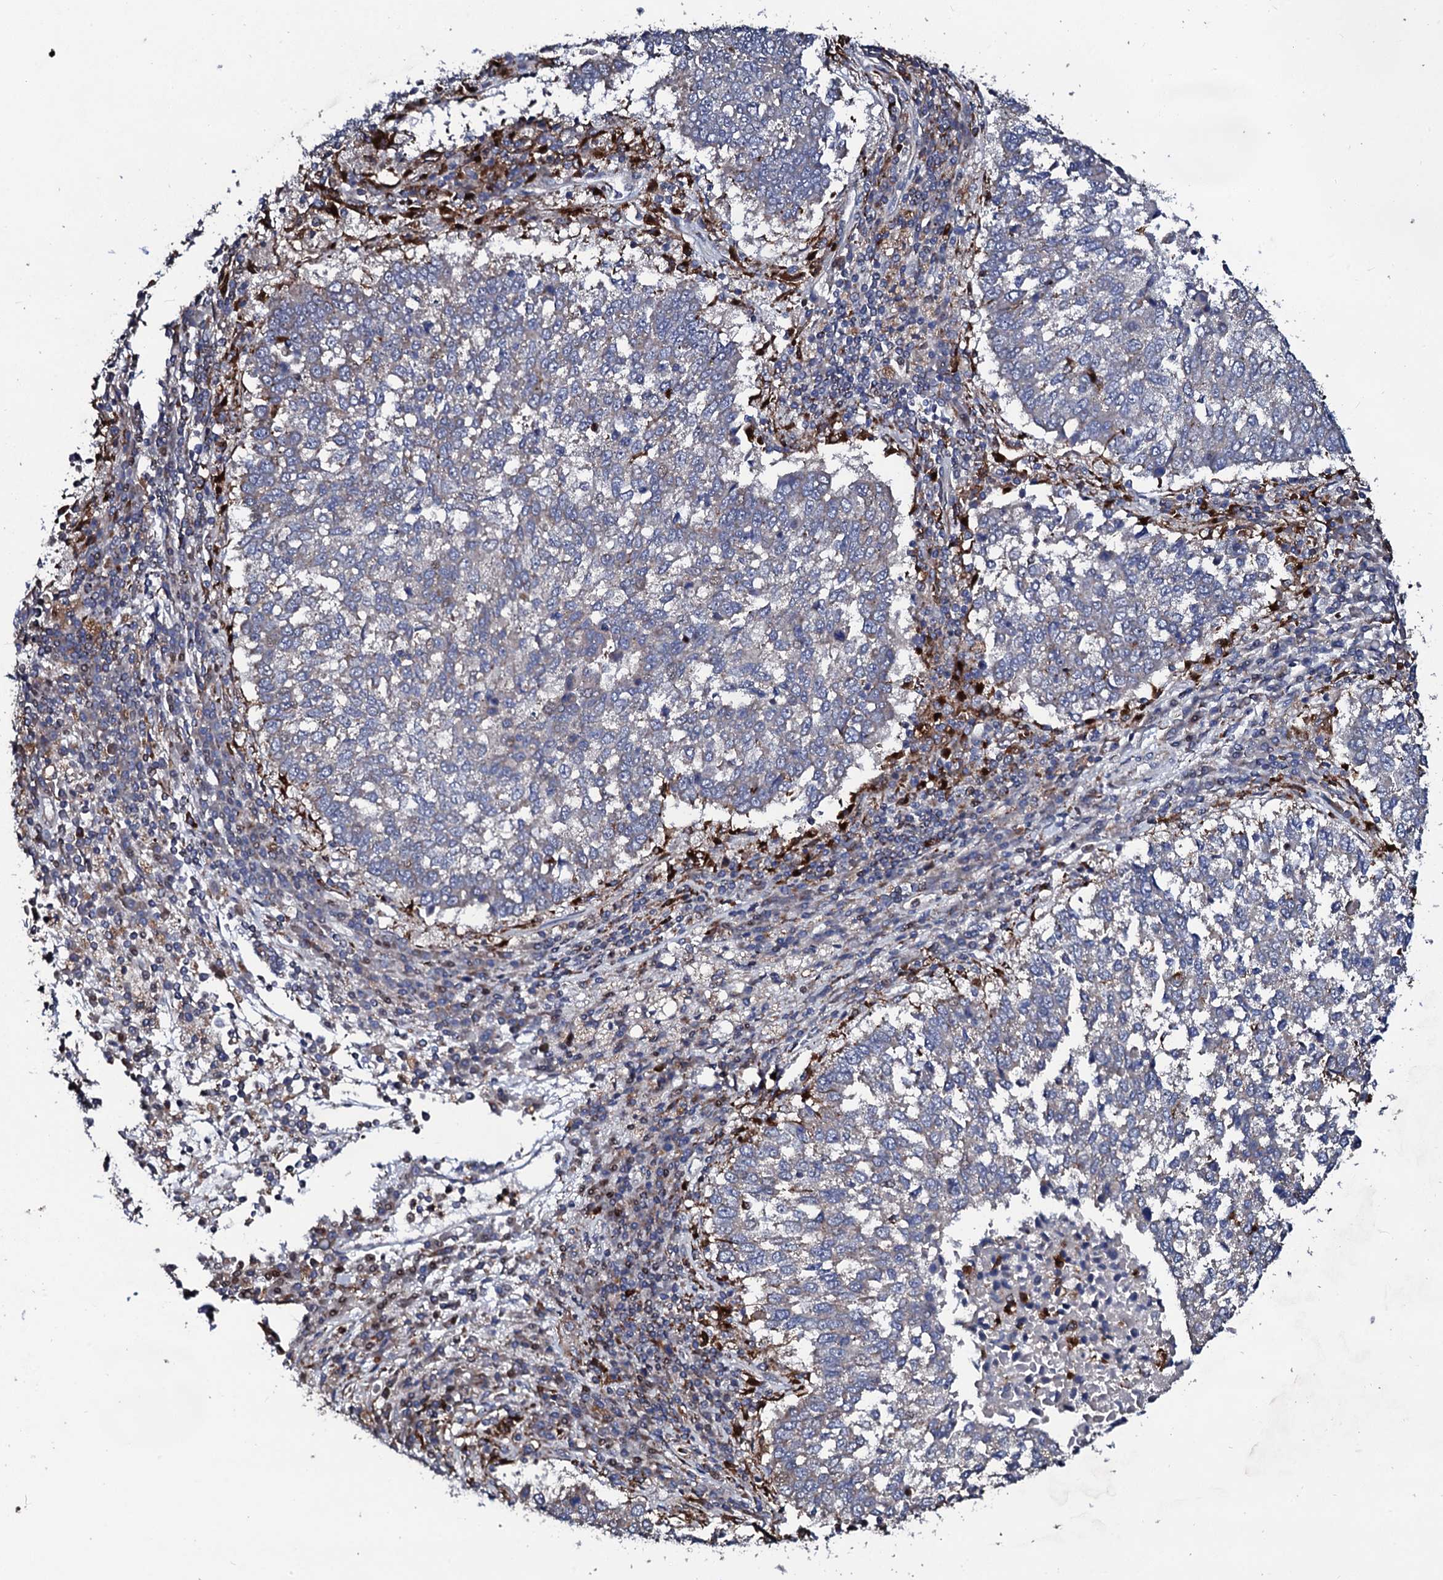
{"staining": {"intensity": "weak", "quantity": "<25%", "location": "cytoplasmic/membranous"}, "tissue": "lung cancer", "cell_type": "Tumor cells", "image_type": "cancer", "snomed": [{"axis": "morphology", "description": "Squamous cell carcinoma, NOS"}, {"axis": "topography", "description": "Lung"}], "caption": "The histopathology image displays no staining of tumor cells in lung cancer. Nuclei are stained in blue.", "gene": "TCIRG1", "patient": {"sex": "male", "age": 73}}